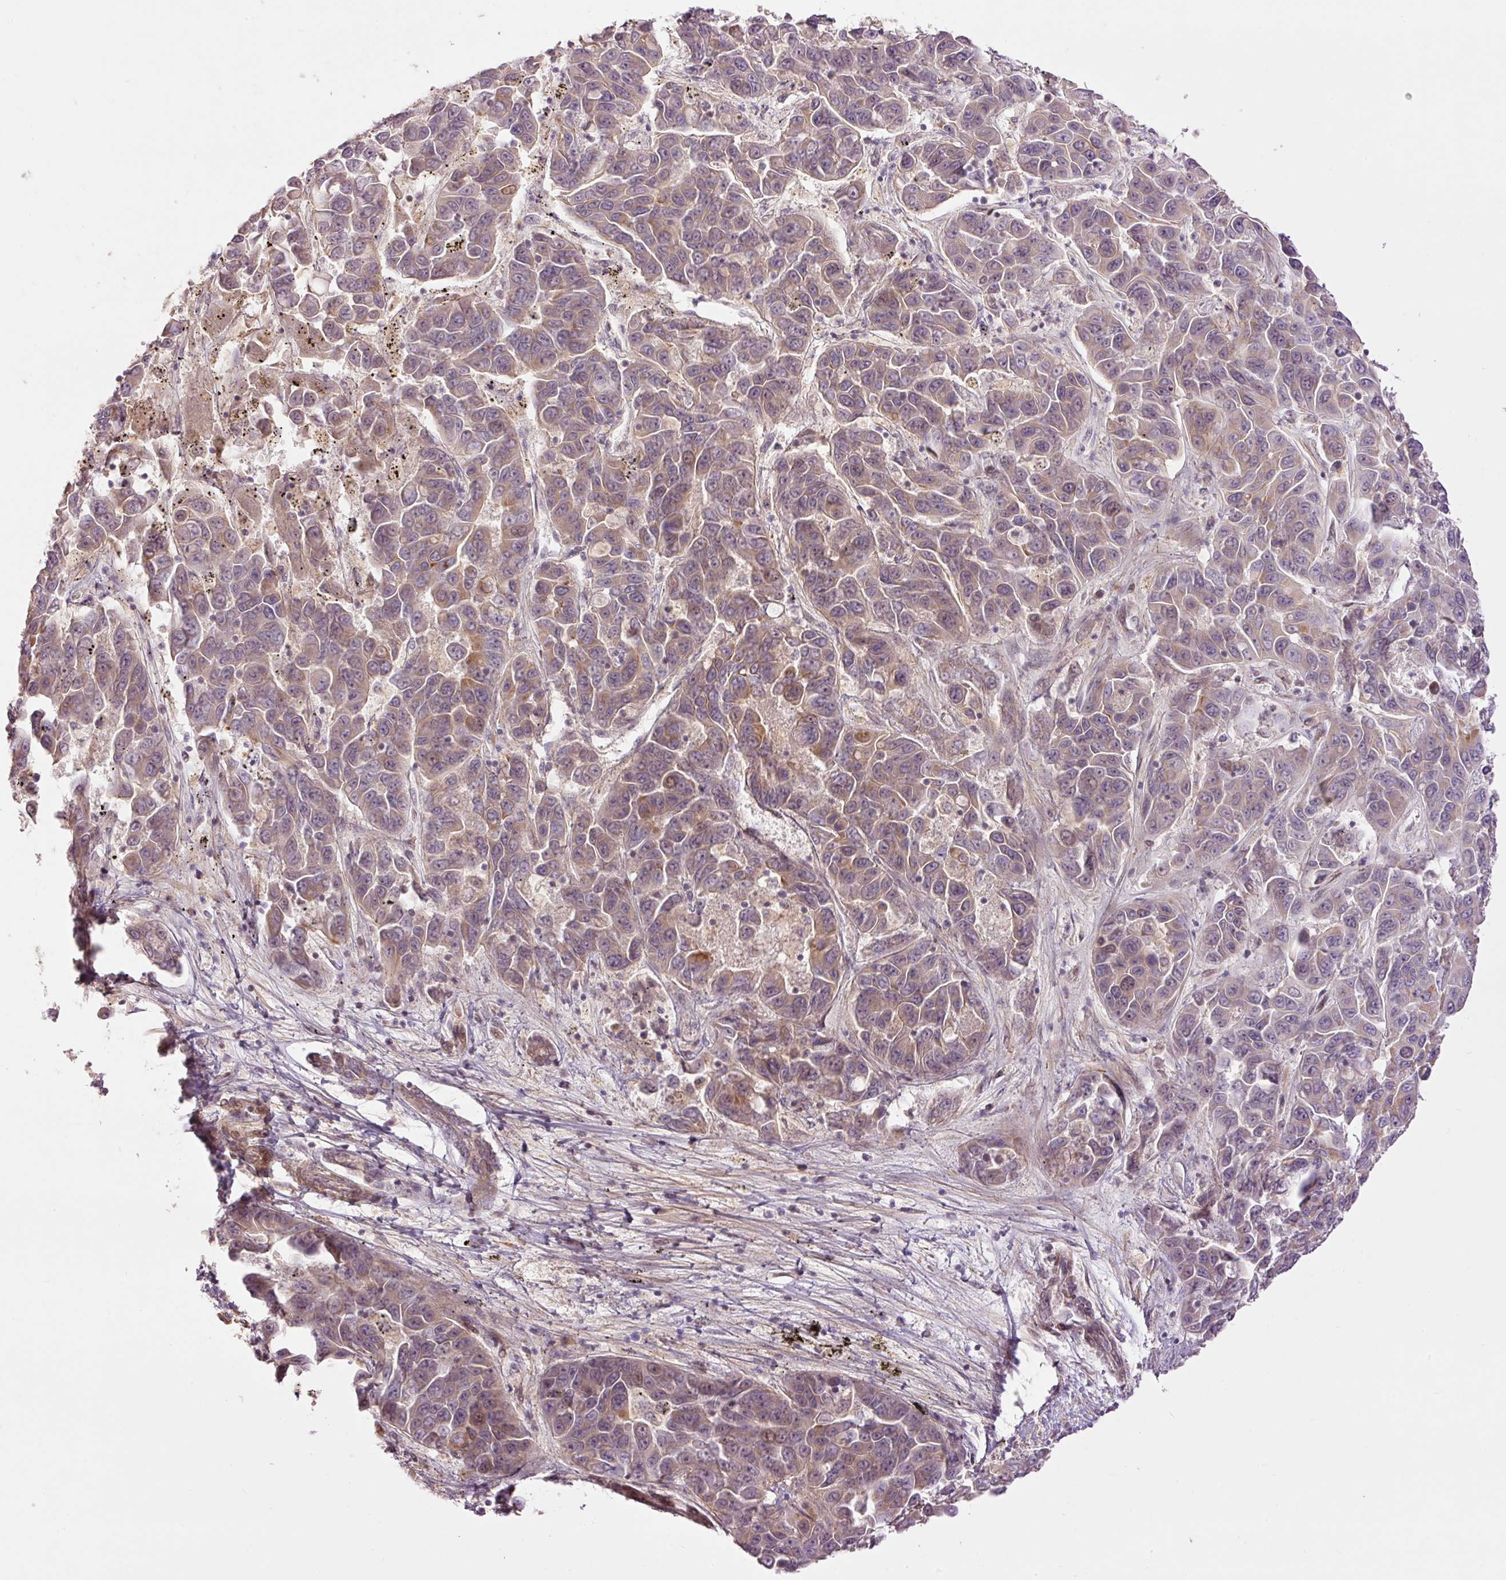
{"staining": {"intensity": "moderate", "quantity": "<25%", "location": "cytoplasmic/membranous,nuclear"}, "tissue": "liver cancer", "cell_type": "Tumor cells", "image_type": "cancer", "snomed": [{"axis": "morphology", "description": "Cholangiocarcinoma"}, {"axis": "topography", "description": "Liver"}], "caption": "IHC (DAB) staining of liver cancer exhibits moderate cytoplasmic/membranous and nuclear protein positivity in about <25% of tumor cells.", "gene": "SLC29A3", "patient": {"sex": "female", "age": 52}}